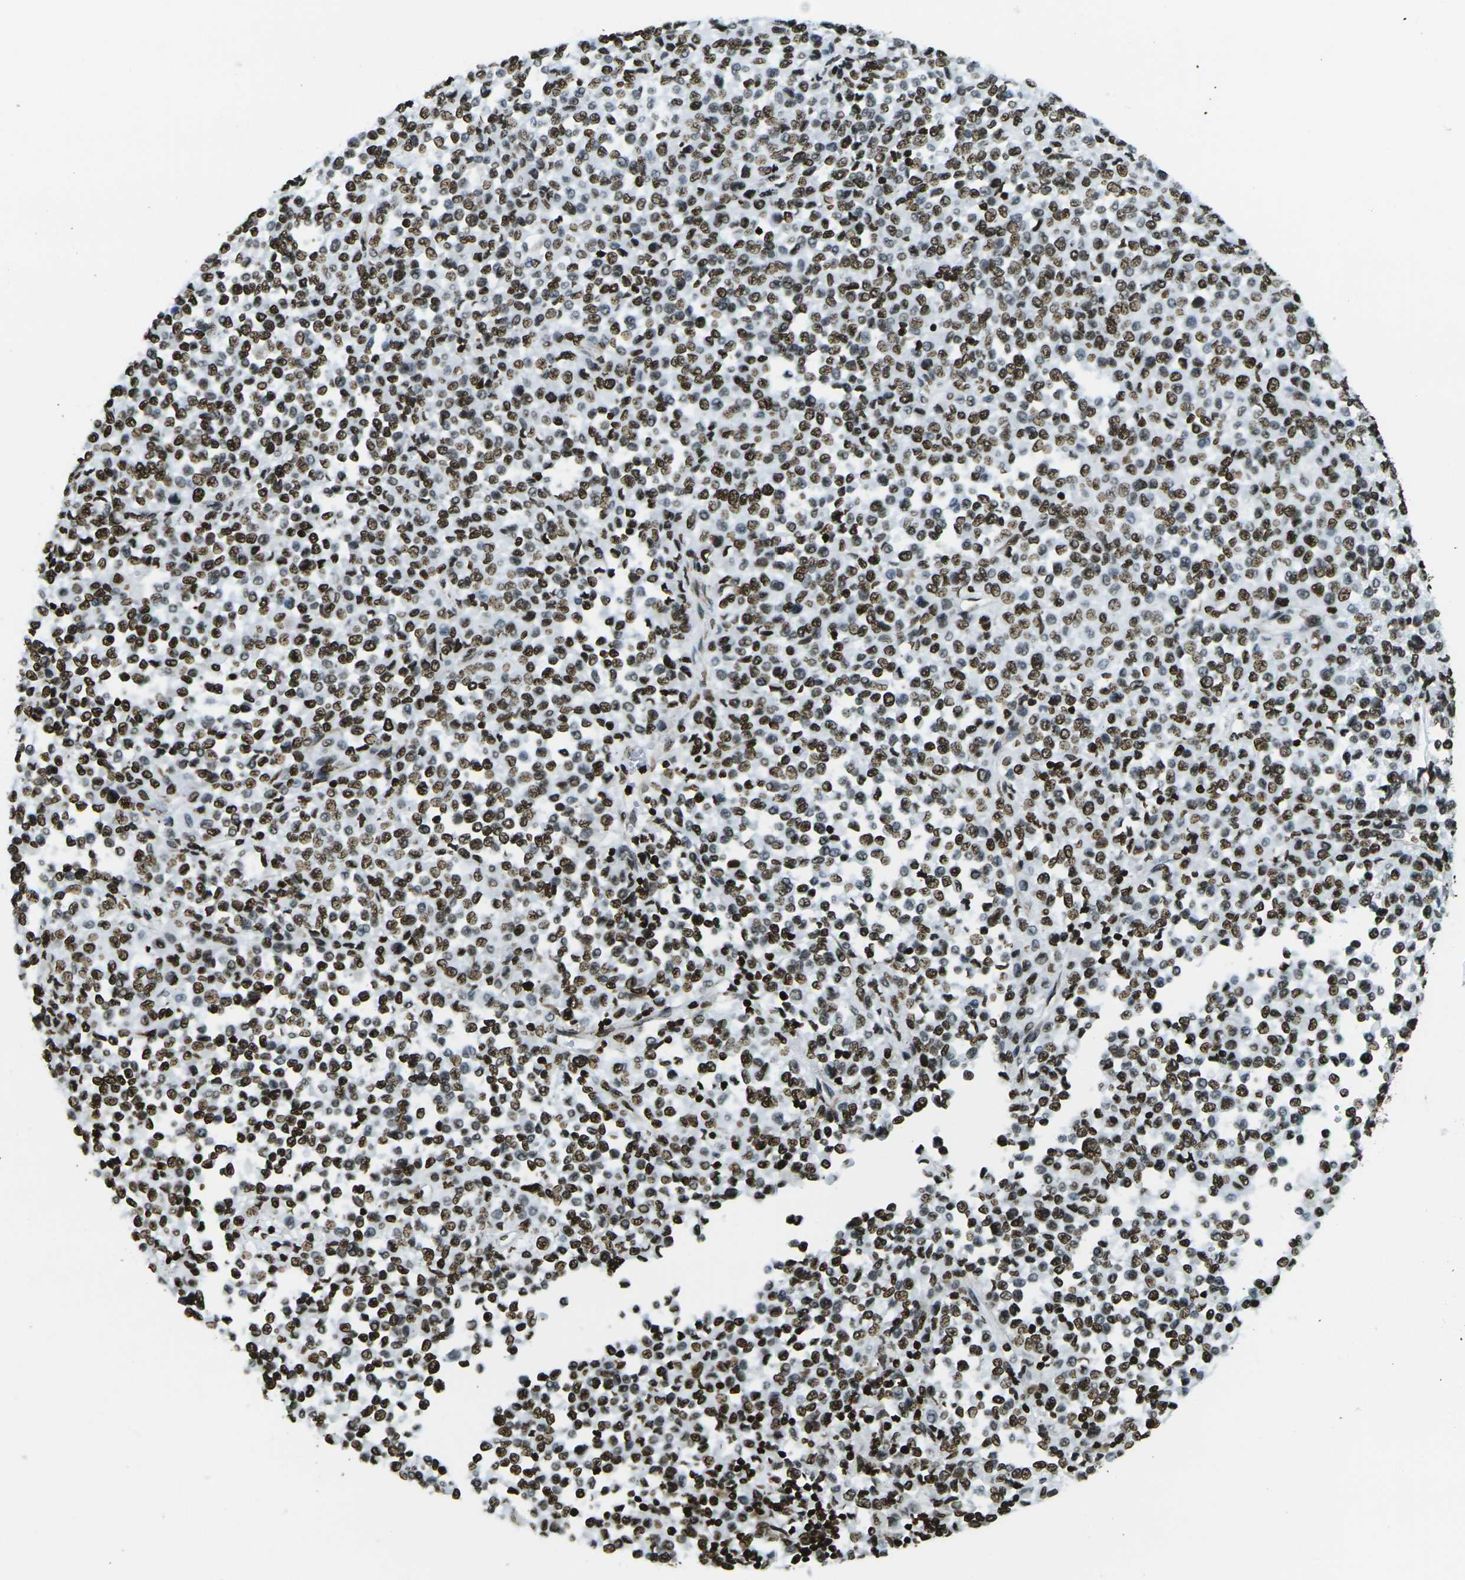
{"staining": {"intensity": "strong", "quantity": ">75%", "location": "nuclear"}, "tissue": "melanoma", "cell_type": "Tumor cells", "image_type": "cancer", "snomed": [{"axis": "morphology", "description": "Malignant melanoma, Metastatic site"}, {"axis": "topography", "description": "Pancreas"}], "caption": "A high-resolution image shows immunohistochemistry staining of melanoma, which shows strong nuclear expression in approximately >75% of tumor cells.", "gene": "H1-2", "patient": {"sex": "female", "age": 30}}